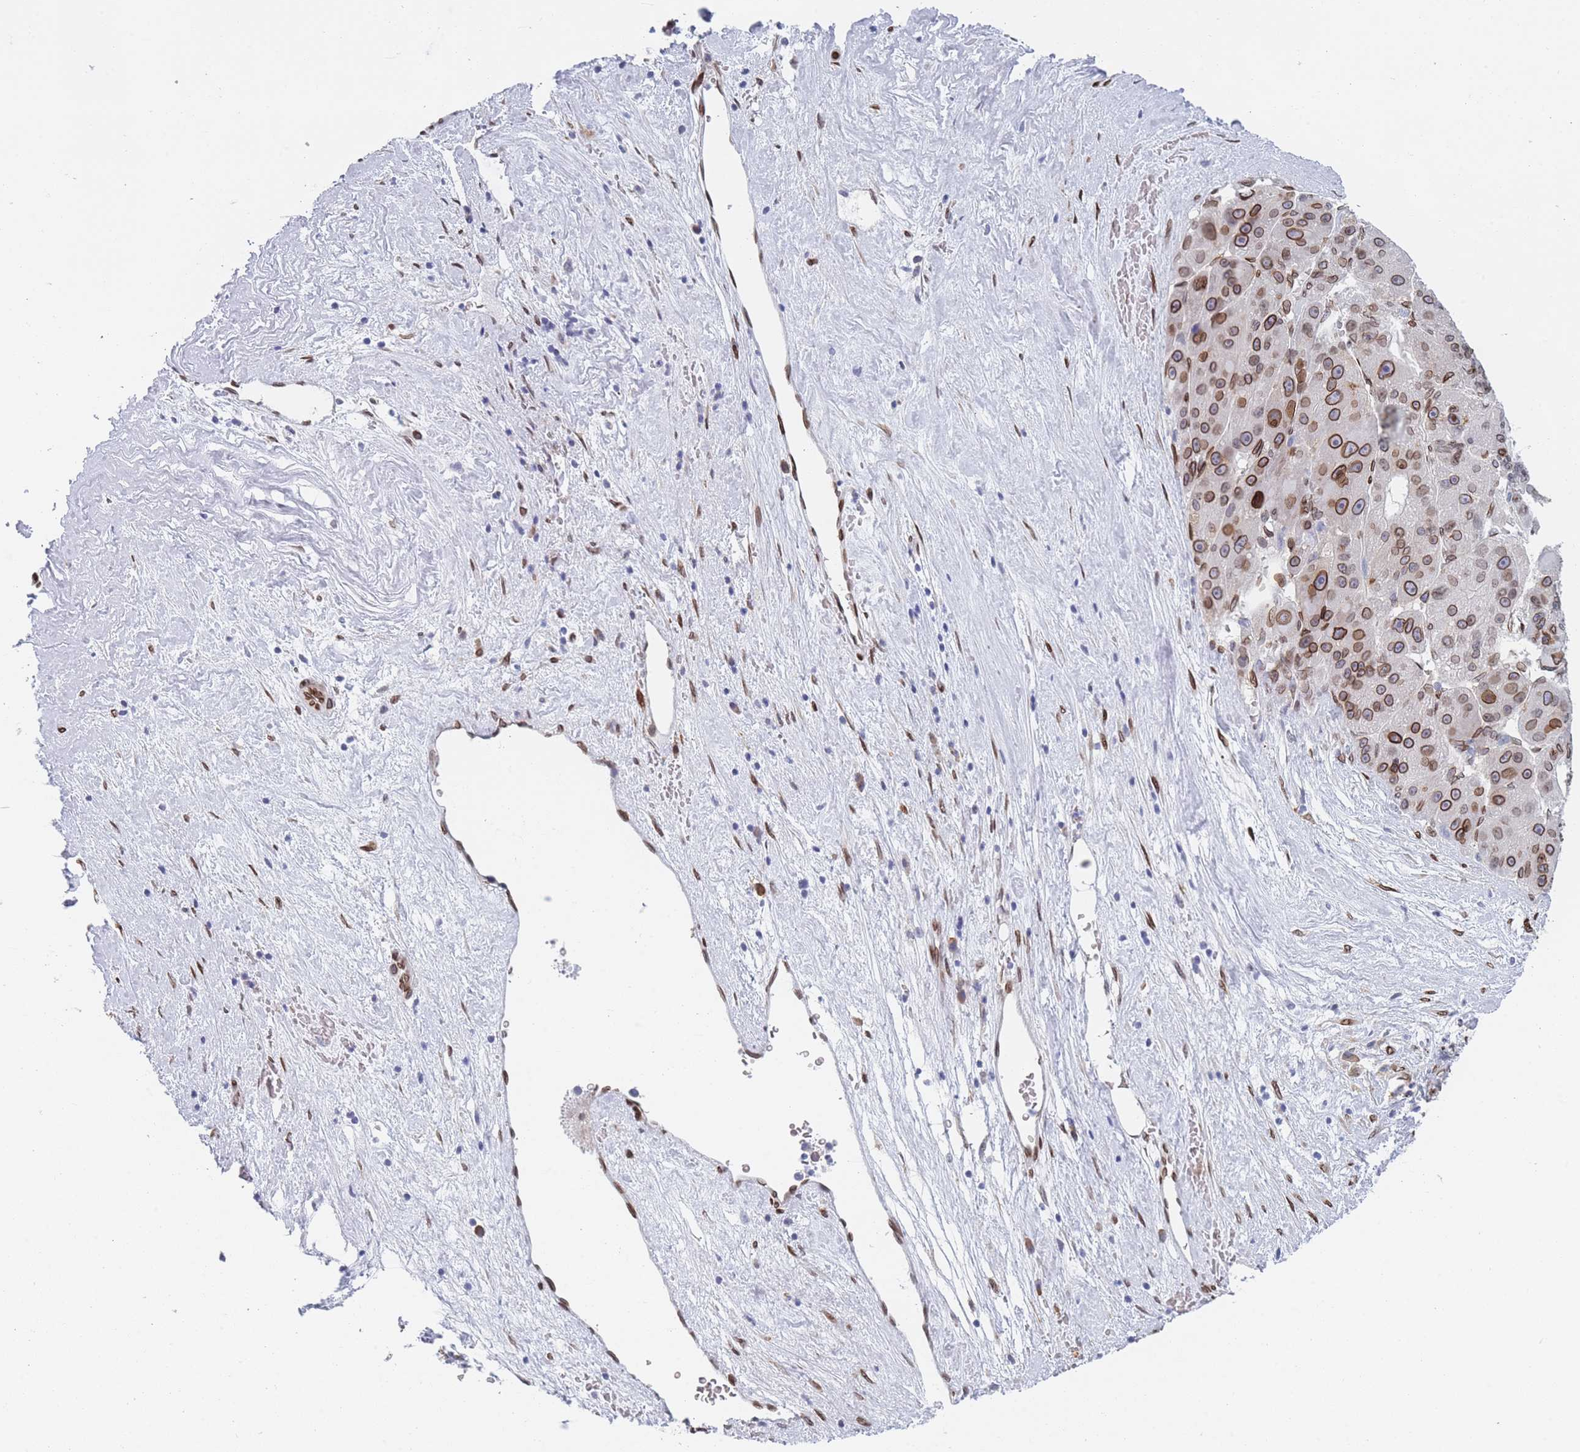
{"staining": {"intensity": "strong", "quantity": ">75%", "location": "cytoplasmic/membranous,nuclear"}, "tissue": "liver cancer", "cell_type": "Tumor cells", "image_type": "cancer", "snomed": [{"axis": "morphology", "description": "Carcinoma, Hepatocellular, NOS"}, {"axis": "topography", "description": "Liver"}], "caption": "Strong cytoplasmic/membranous and nuclear staining for a protein is seen in approximately >75% of tumor cells of liver cancer (hepatocellular carcinoma) using immunohistochemistry (IHC).", "gene": "ZBTB1", "patient": {"sex": "male", "age": 76}}